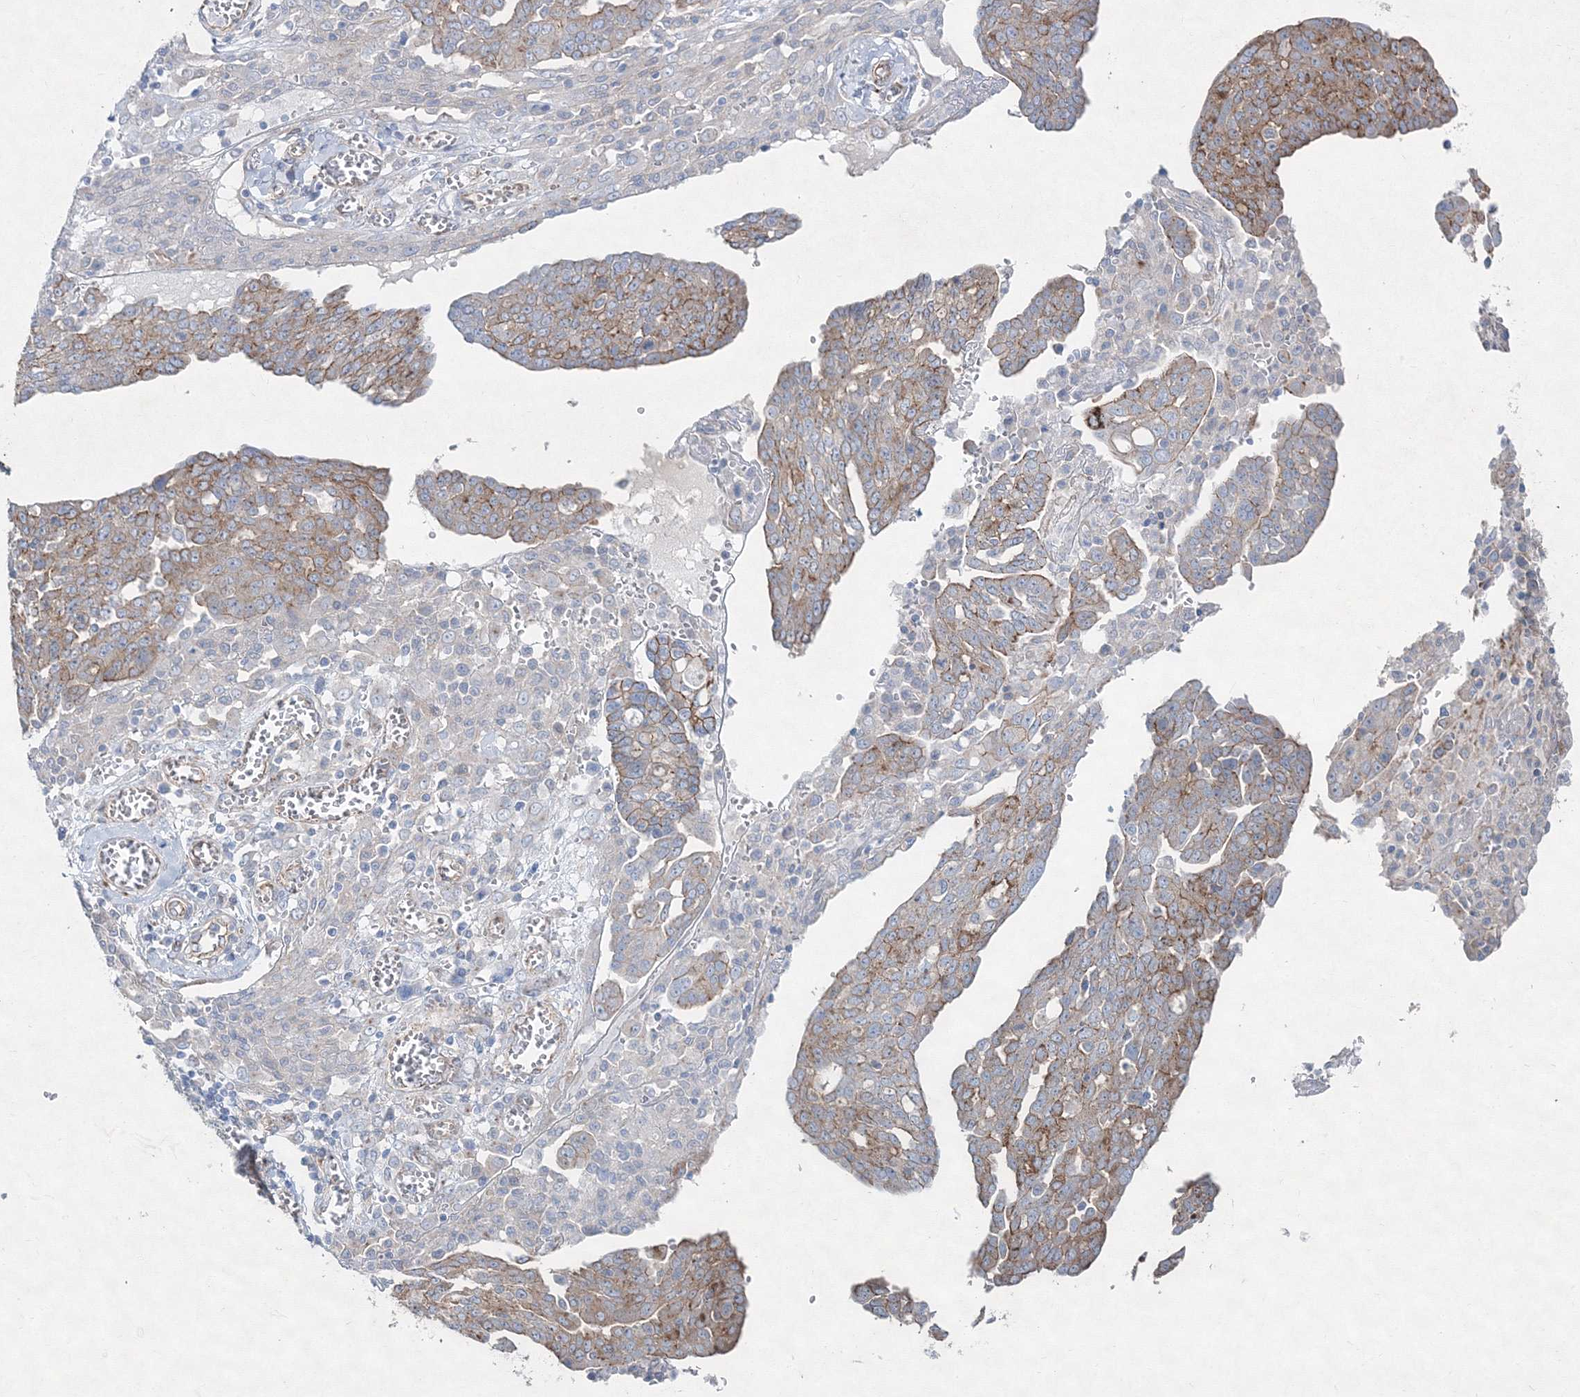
{"staining": {"intensity": "moderate", "quantity": "25%-75%", "location": "cytoplasmic/membranous"}, "tissue": "ovarian cancer", "cell_type": "Tumor cells", "image_type": "cancer", "snomed": [{"axis": "morphology", "description": "Cystadenocarcinoma, serous, NOS"}, {"axis": "topography", "description": "Soft tissue"}, {"axis": "topography", "description": "Ovary"}], "caption": "About 25%-75% of tumor cells in ovarian serous cystadenocarcinoma exhibit moderate cytoplasmic/membranous protein staining as visualized by brown immunohistochemical staining.", "gene": "NAA40", "patient": {"sex": "female", "age": 57}}